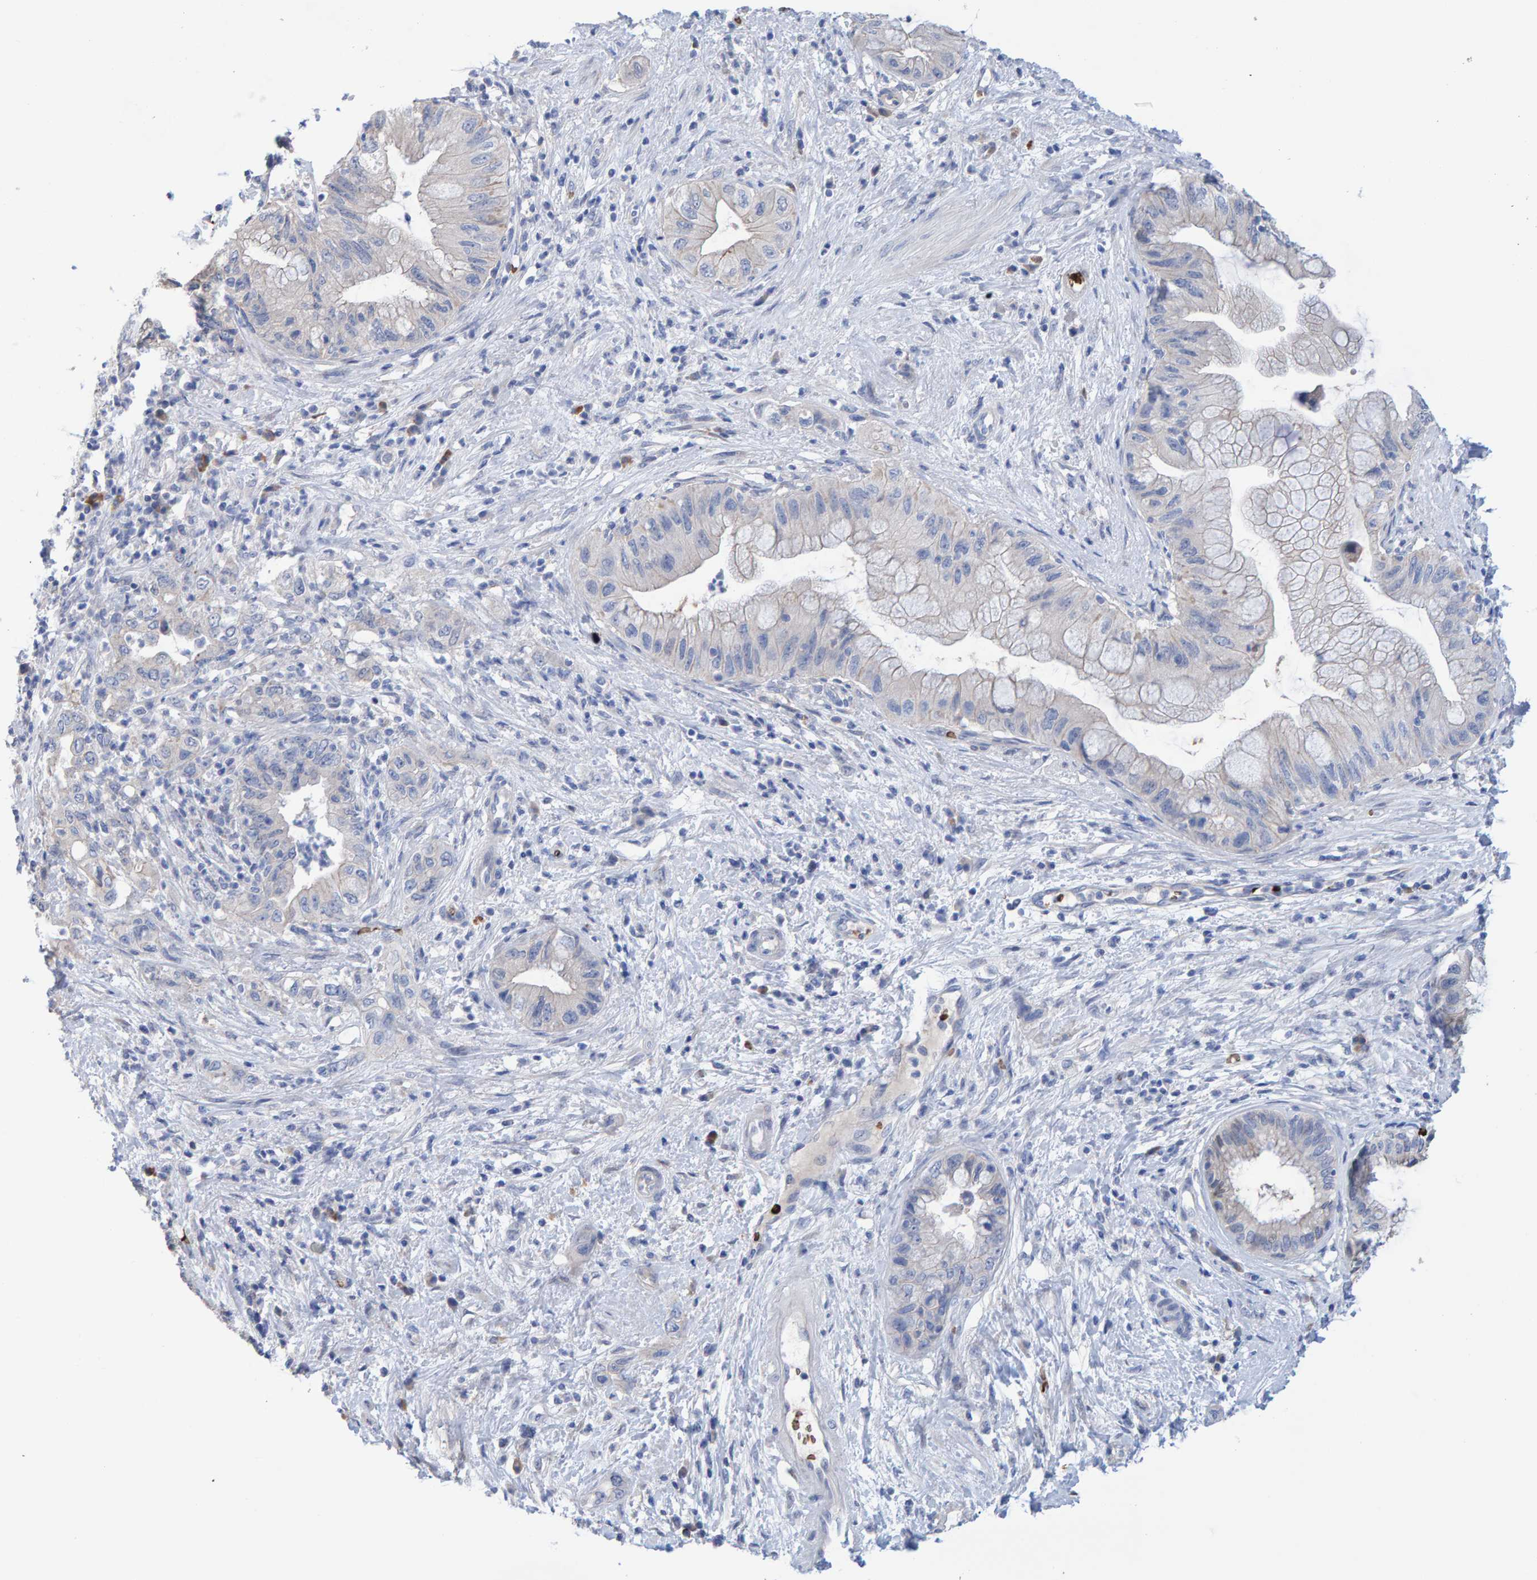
{"staining": {"intensity": "weak", "quantity": "25%-75%", "location": "cytoplasmic/membranous"}, "tissue": "pancreatic cancer", "cell_type": "Tumor cells", "image_type": "cancer", "snomed": [{"axis": "morphology", "description": "Adenocarcinoma, NOS"}, {"axis": "topography", "description": "Pancreas"}], "caption": "Tumor cells show low levels of weak cytoplasmic/membranous expression in about 25%-75% of cells in human pancreatic adenocarcinoma.", "gene": "VPS9D1", "patient": {"sex": "female", "age": 73}}